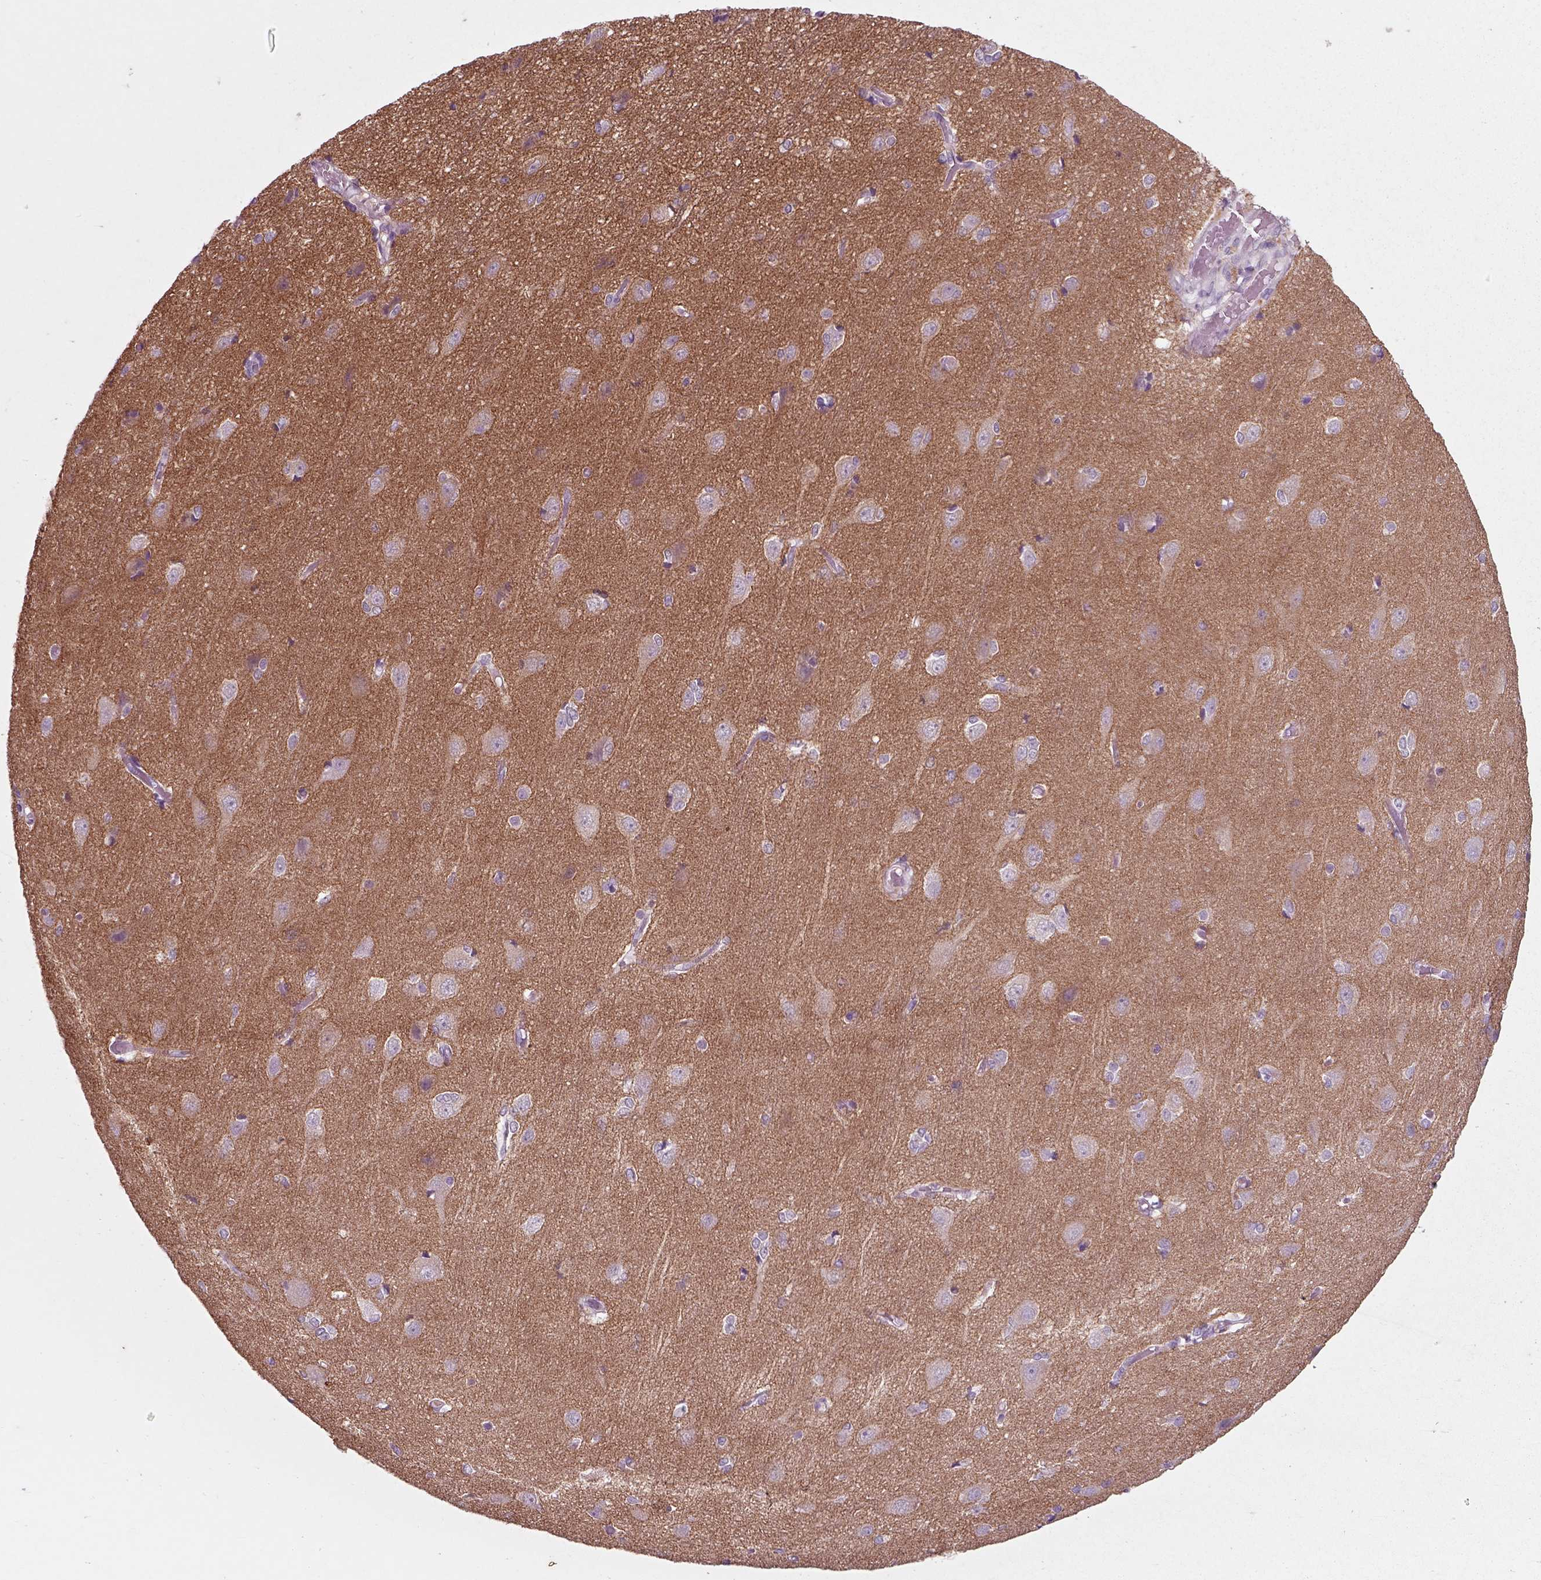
{"staining": {"intensity": "negative", "quantity": "none", "location": "none"}, "tissue": "cerebral cortex", "cell_type": "Endothelial cells", "image_type": "normal", "snomed": [{"axis": "morphology", "description": "Normal tissue, NOS"}, {"axis": "topography", "description": "Cerebral cortex"}], "caption": "The image displays no significant staining in endothelial cells of cerebral cortex. Nuclei are stained in blue.", "gene": "RND2", "patient": {"sex": "male", "age": 37}}